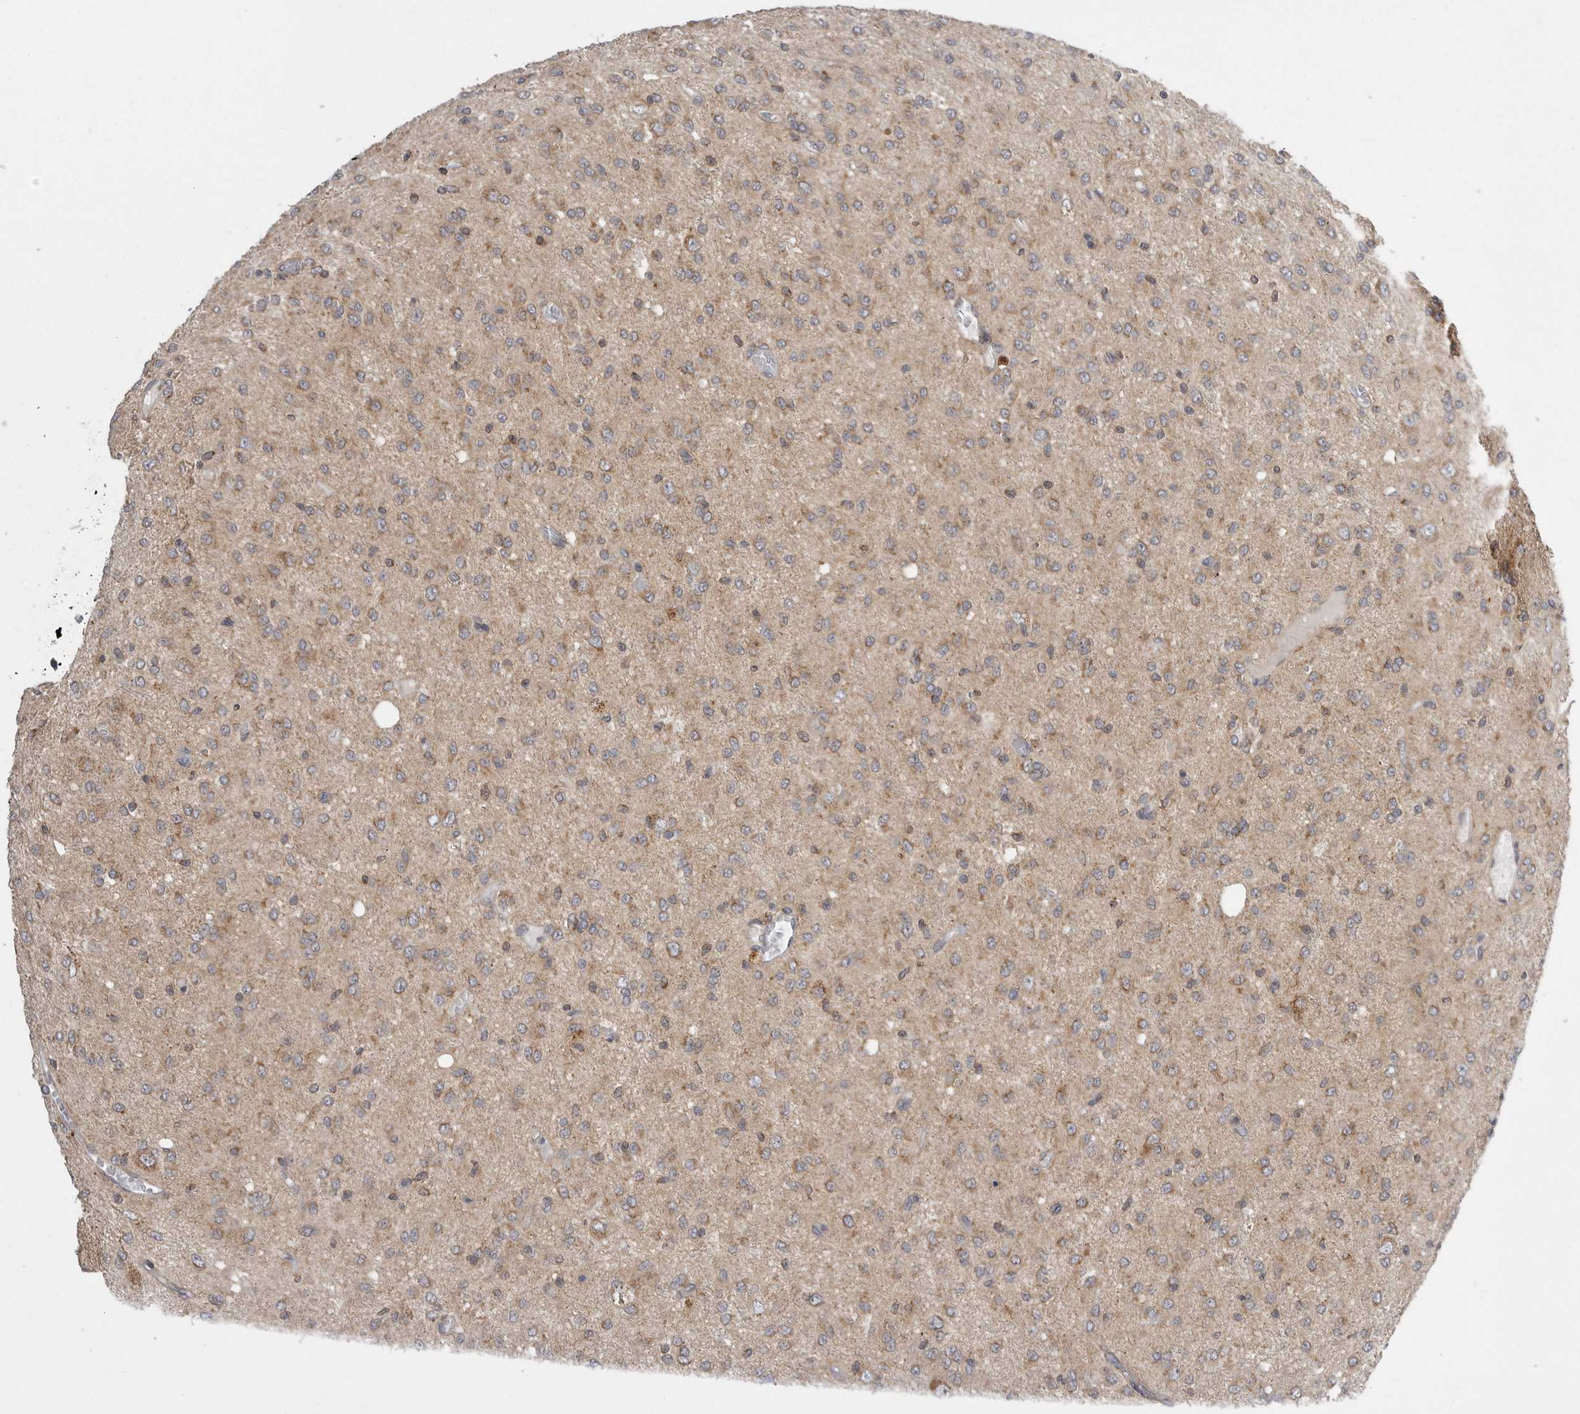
{"staining": {"intensity": "weak", "quantity": ">75%", "location": "cytoplasmic/membranous"}, "tissue": "glioma", "cell_type": "Tumor cells", "image_type": "cancer", "snomed": [{"axis": "morphology", "description": "Glioma, malignant, High grade"}, {"axis": "topography", "description": "Brain"}], "caption": "Malignant glioma (high-grade) stained with a protein marker demonstrates weak staining in tumor cells.", "gene": "KYAT3", "patient": {"sex": "female", "age": 59}}